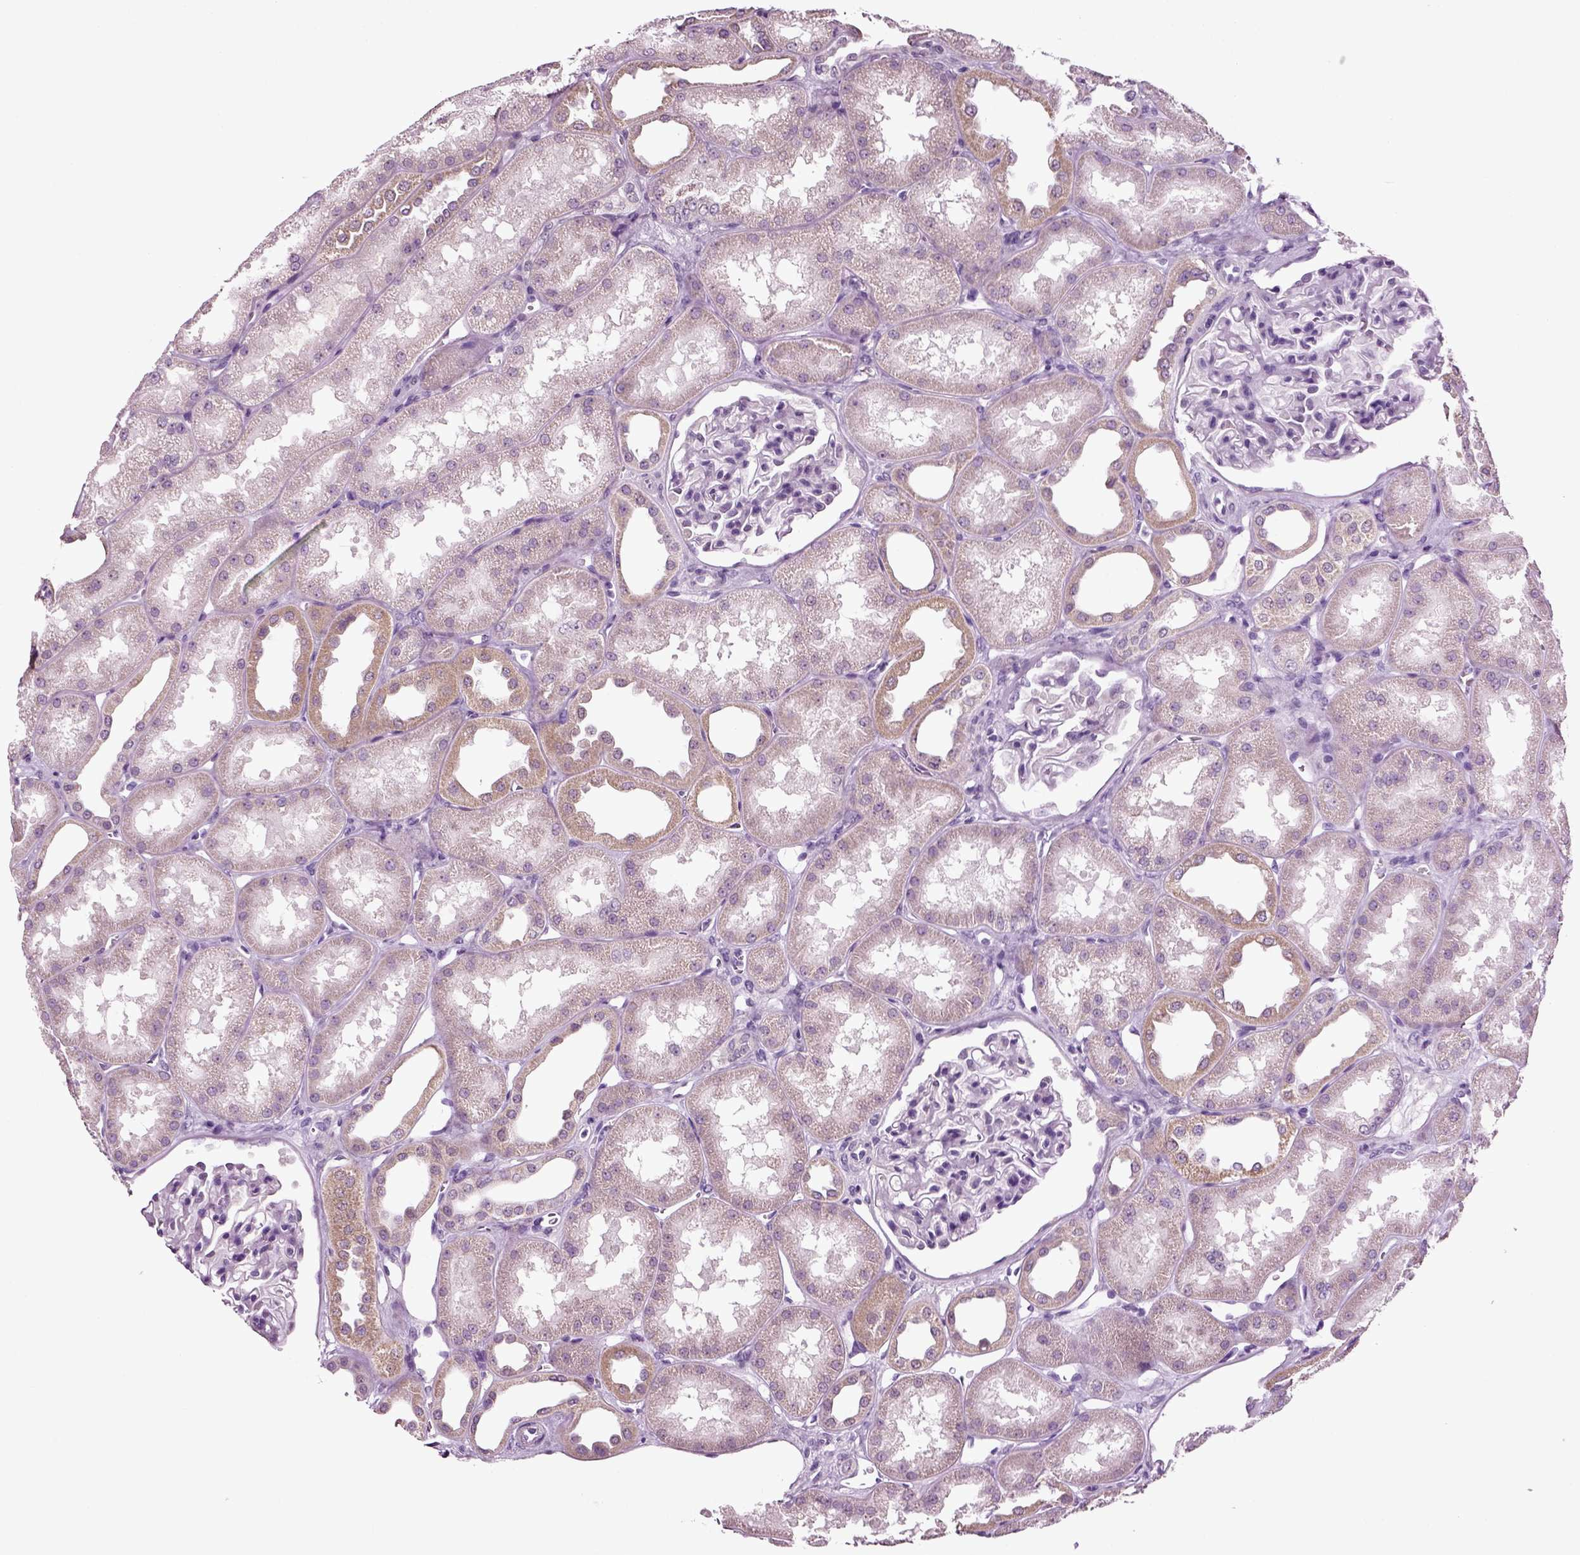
{"staining": {"intensity": "negative", "quantity": "none", "location": "none"}, "tissue": "kidney", "cell_type": "Cells in glomeruli", "image_type": "normal", "snomed": [{"axis": "morphology", "description": "Normal tissue, NOS"}, {"axis": "topography", "description": "Kidney"}], "caption": "A photomicrograph of human kidney is negative for staining in cells in glomeruli.", "gene": "SPATA17", "patient": {"sex": "male", "age": 61}}